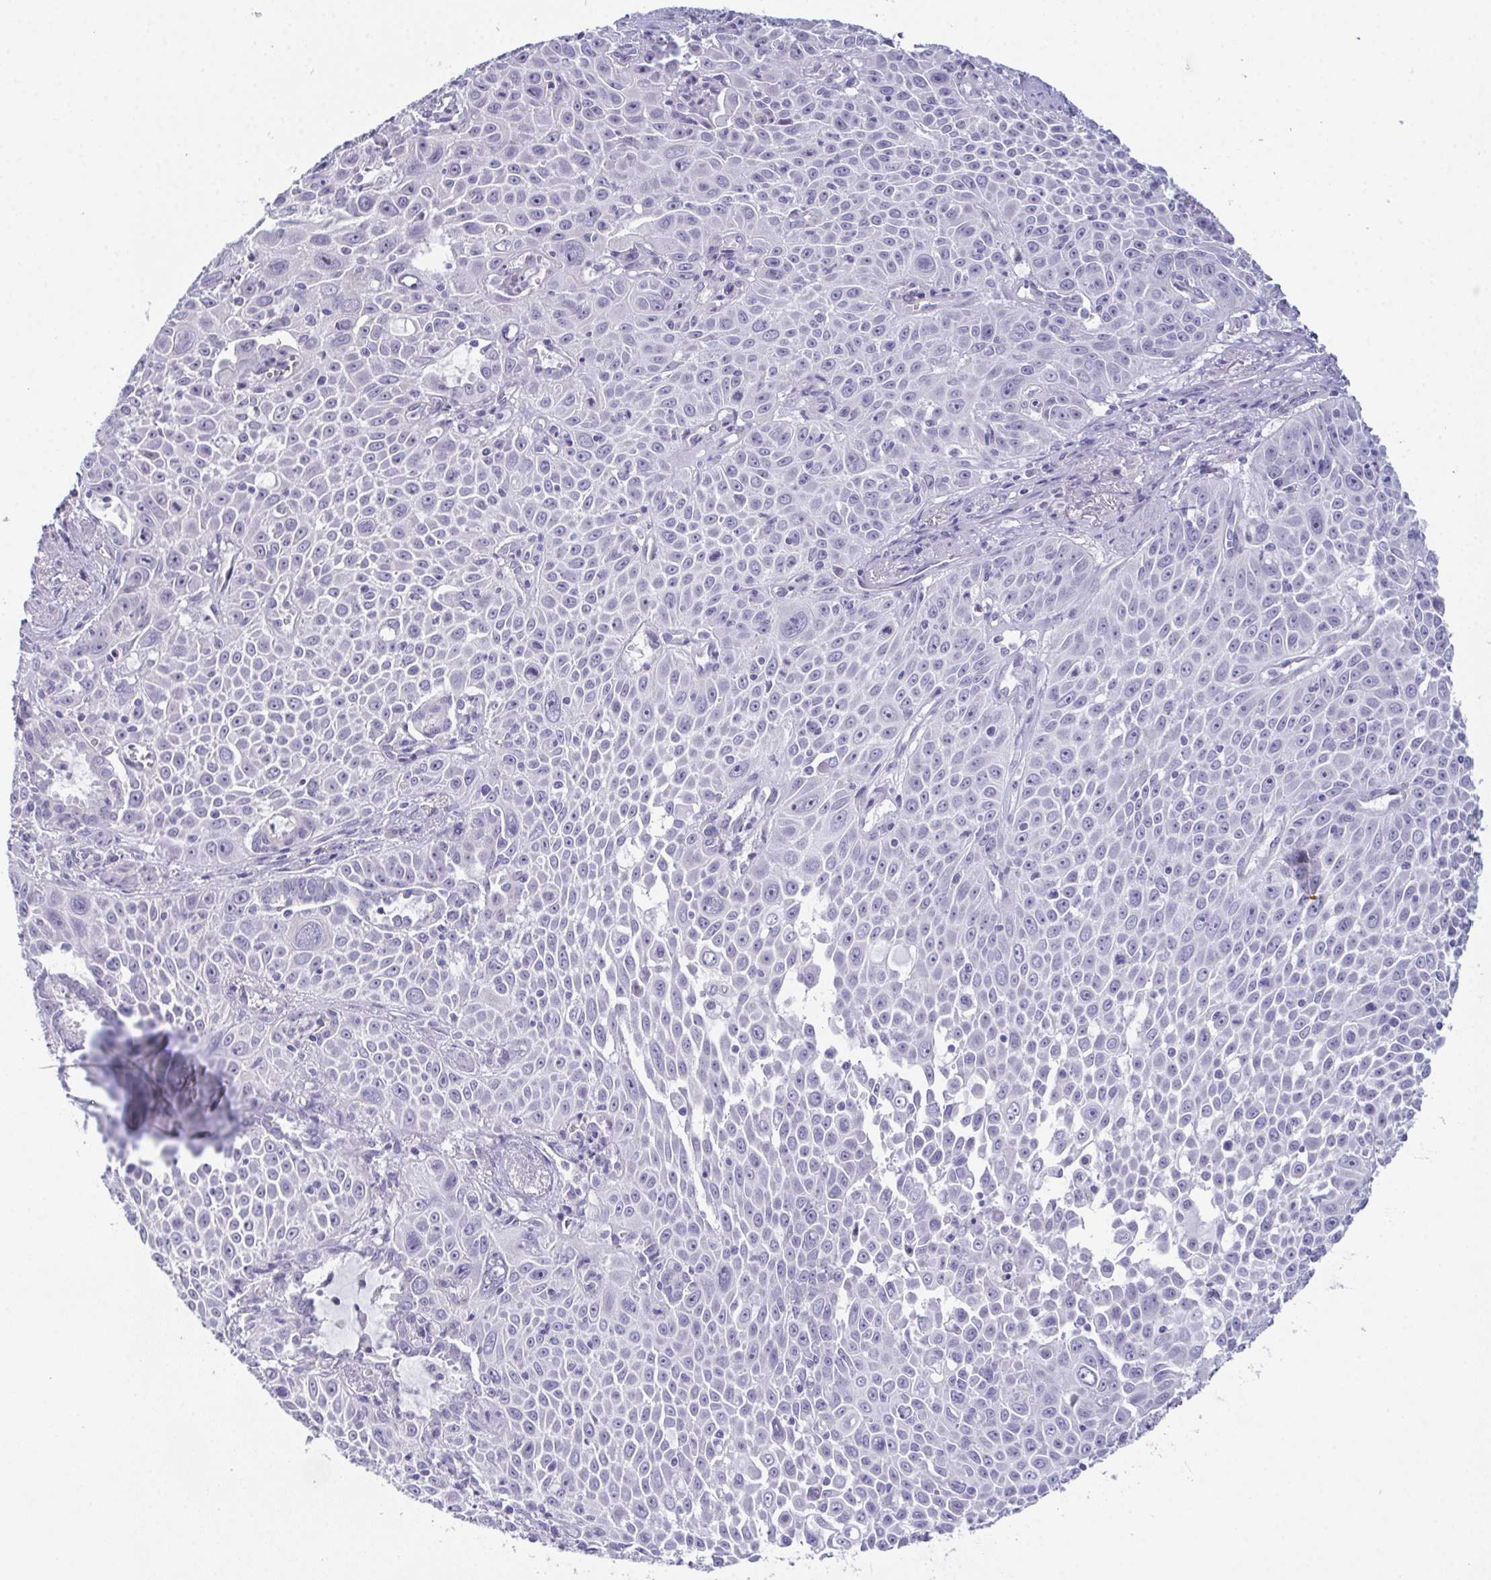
{"staining": {"intensity": "negative", "quantity": "none", "location": "none"}, "tissue": "lung cancer", "cell_type": "Tumor cells", "image_type": "cancer", "snomed": [{"axis": "morphology", "description": "Squamous cell carcinoma, NOS"}, {"axis": "morphology", "description": "Squamous cell carcinoma, metastatic, NOS"}, {"axis": "topography", "description": "Lymph node"}, {"axis": "topography", "description": "Lung"}], "caption": "There is no significant positivity in tumor cells of lung cancer.", "gene": "TEX19", "patient": {"sex": "female", "age": 62}}